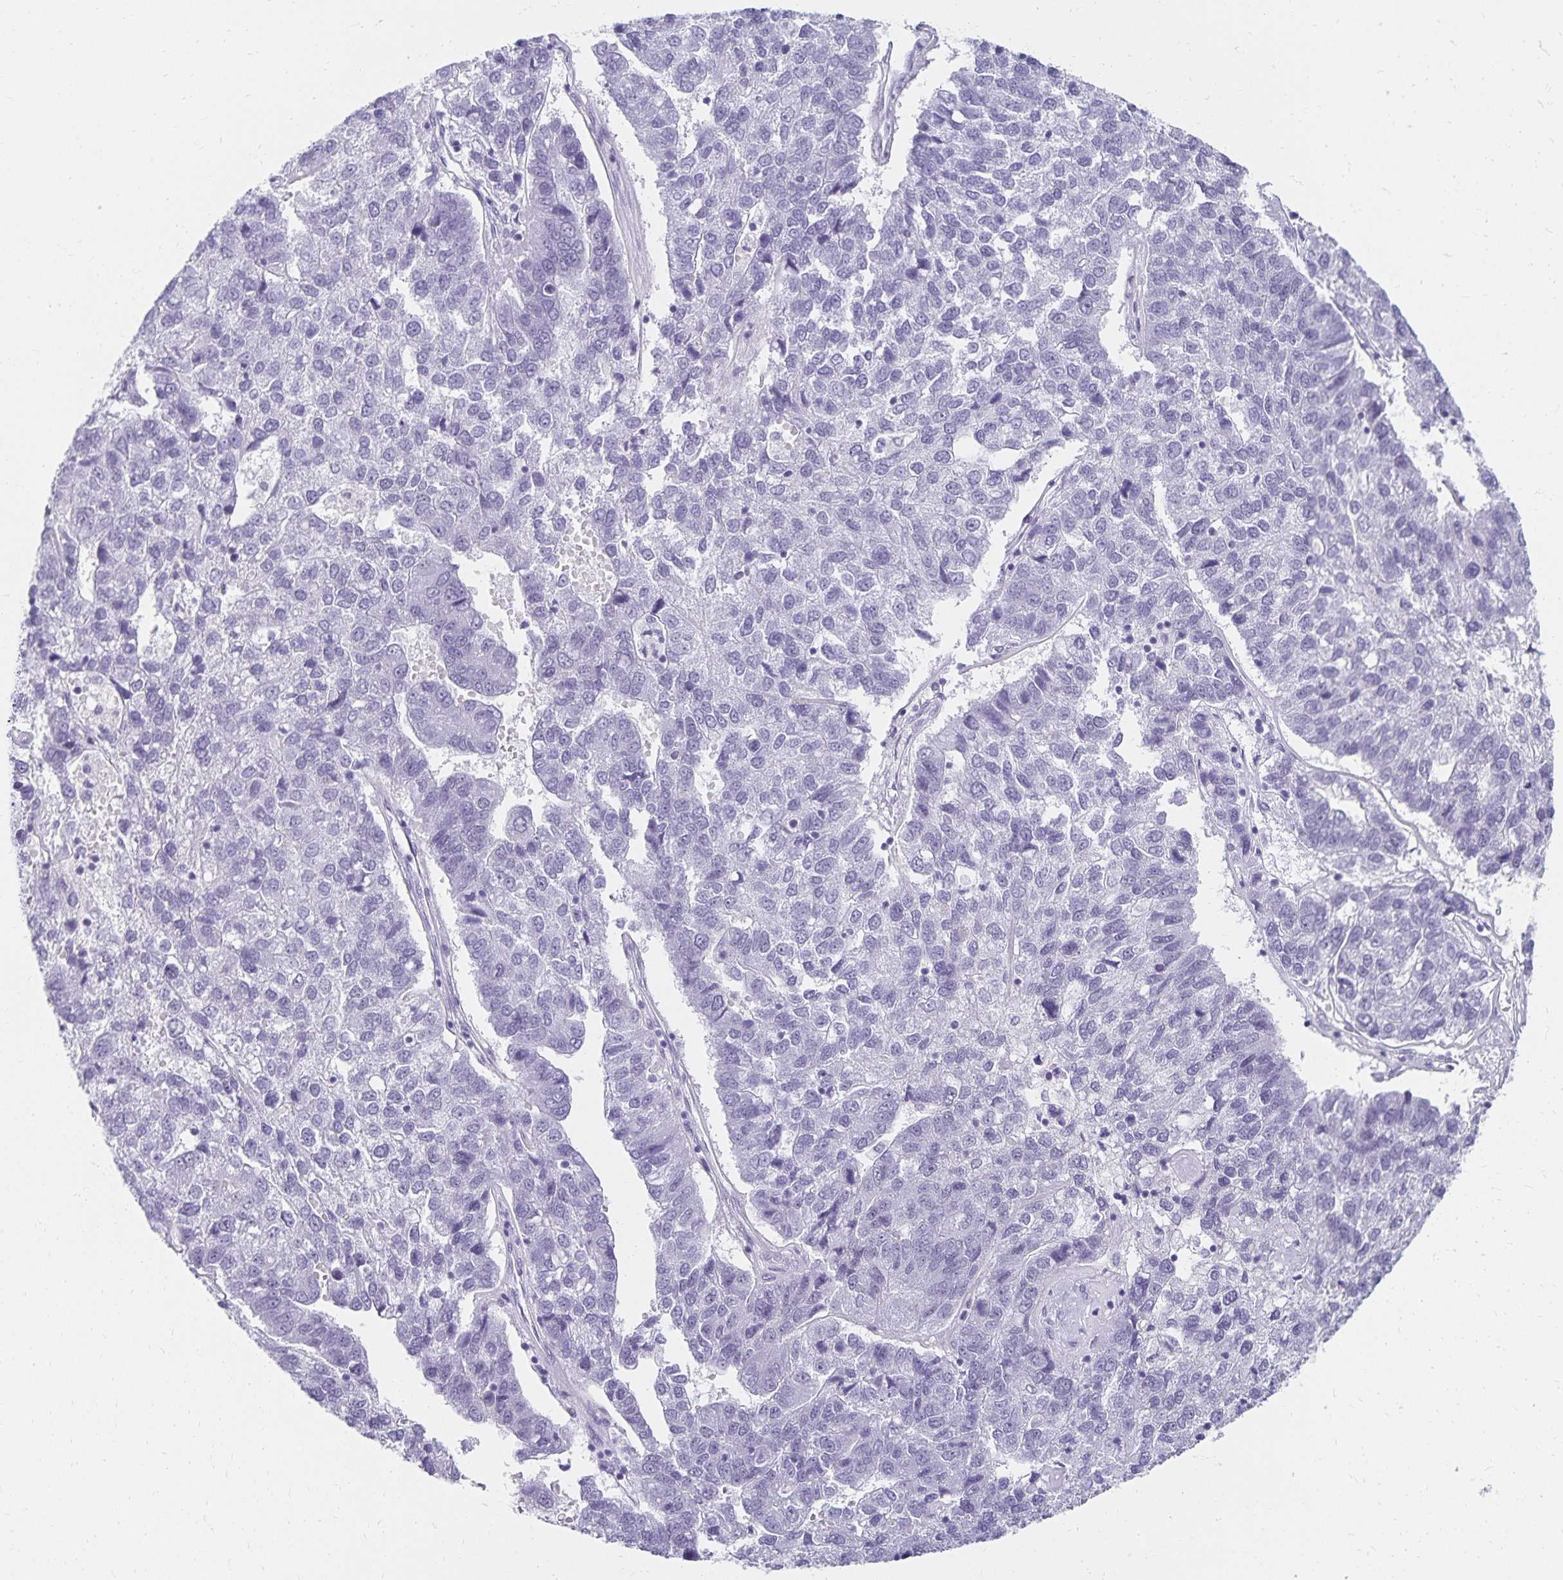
{"staining": {"intensity": "negative", "quantity": "none", "location": "none"}, "tissue": "pancreatic cancer", "cell_type": "Tumor cells", "image_type": "cancer", "snomed": [{"axis": "morphology", "description": "Adenocarcinoma, NOS"}, {"axis": "topography", "description": "Pancreas"}], "caption": "Adenocarcinoma (pancreatic) was stained to show a protein in brown. There is no significant staining in tumor cells.", "gene": "C20orf85", "patient": {"sex": "female", "age": 61}}